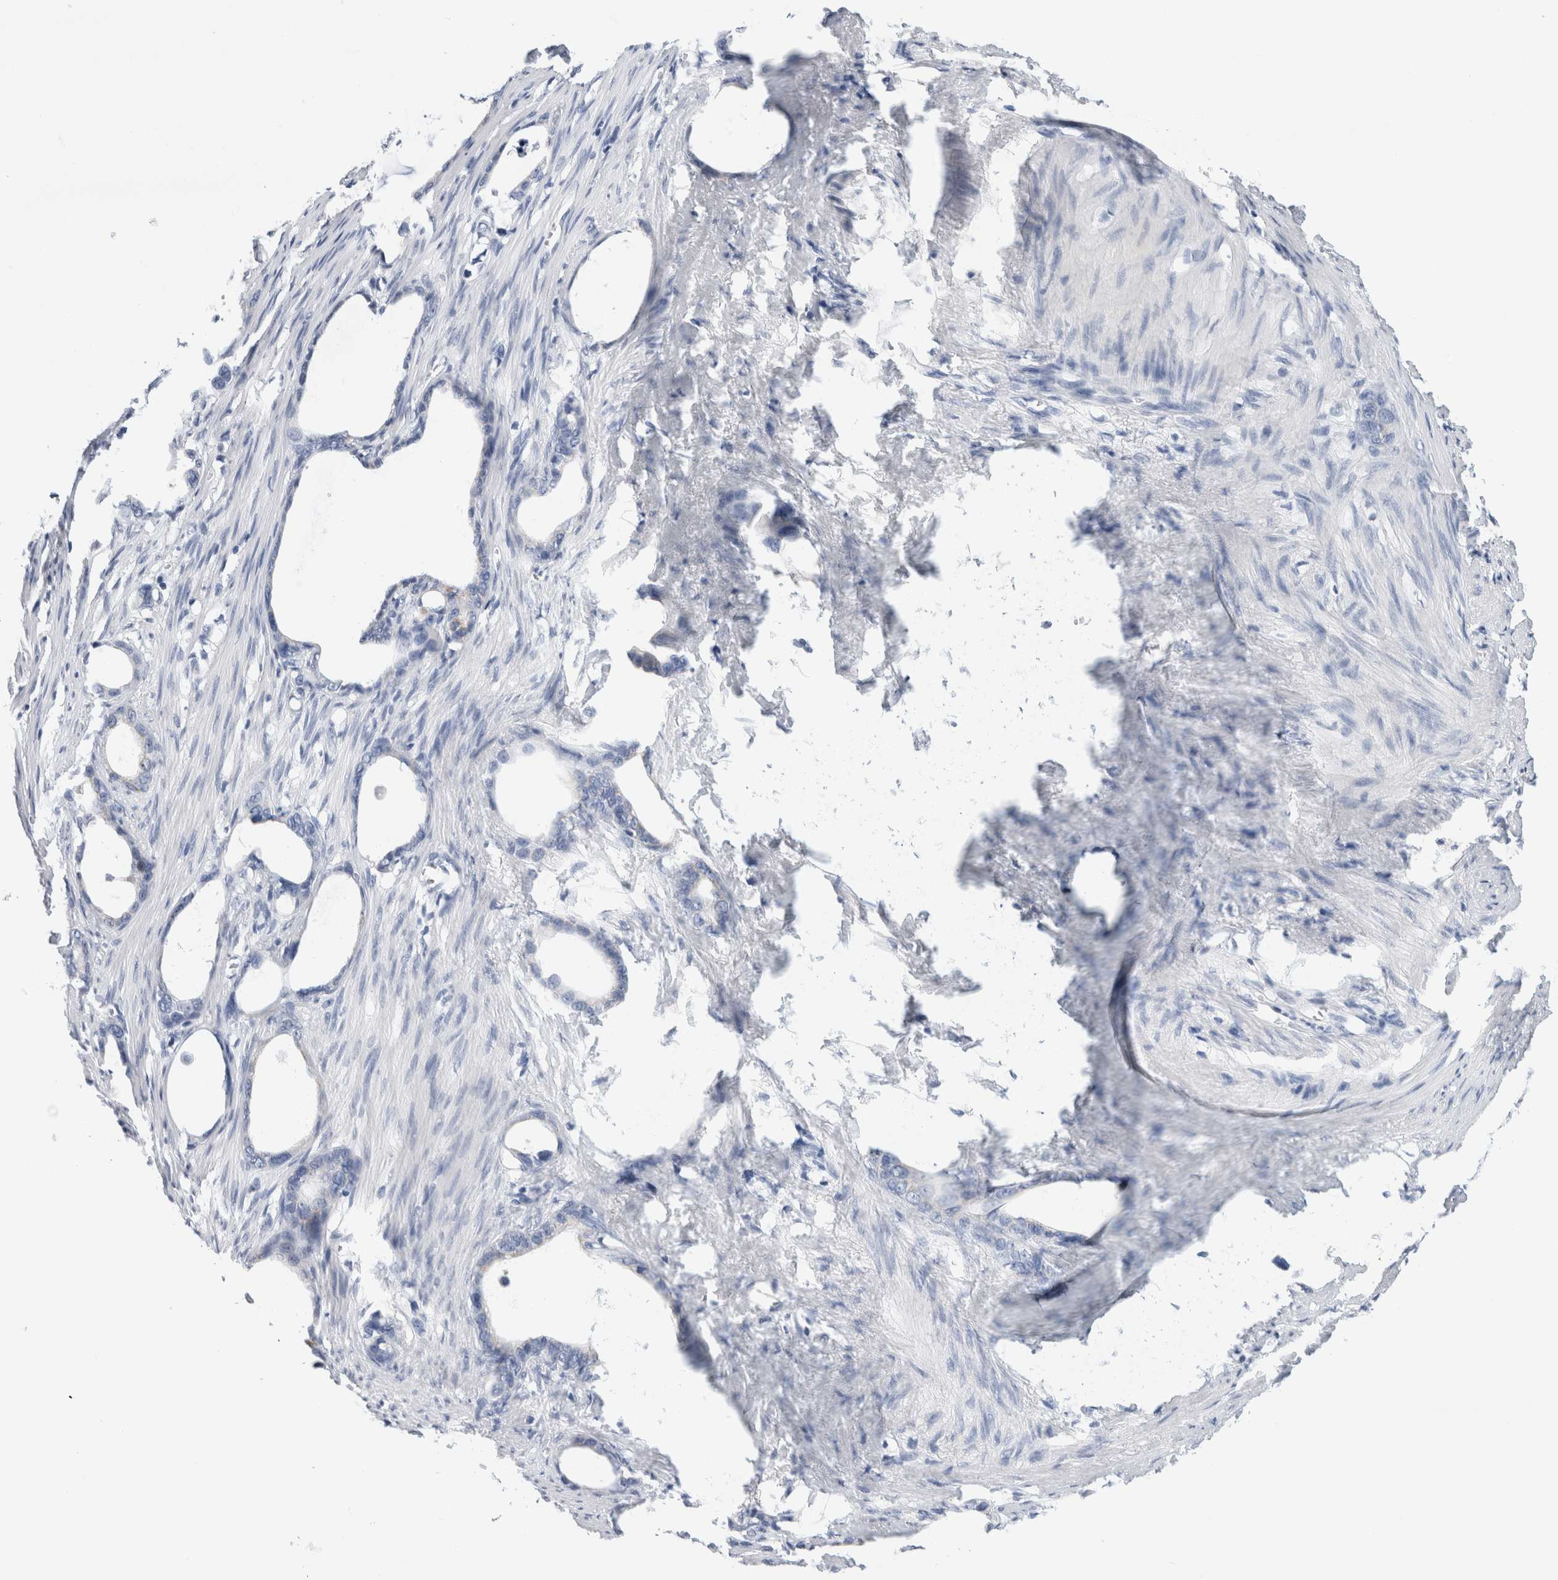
{"staining": {"intensity": "weak", "quantity": "<25%", "location": "cytoplasmic/membranous"}, "tissue": "stomach cancer", "cell_type": "Tumor cells", "image_type": "cancer", "snomed": [{"axis": "morphology", "description": "Adenocarcinoma, NOS"}, {"axis": "topography", "description": "Stomach"}], "caption": "Stomach cancer was stained to show a protein in brown. There is no significant staining in tumor cells.", "gene": "ECHDC2", "patient": {"sex": "female", "age": 75}}